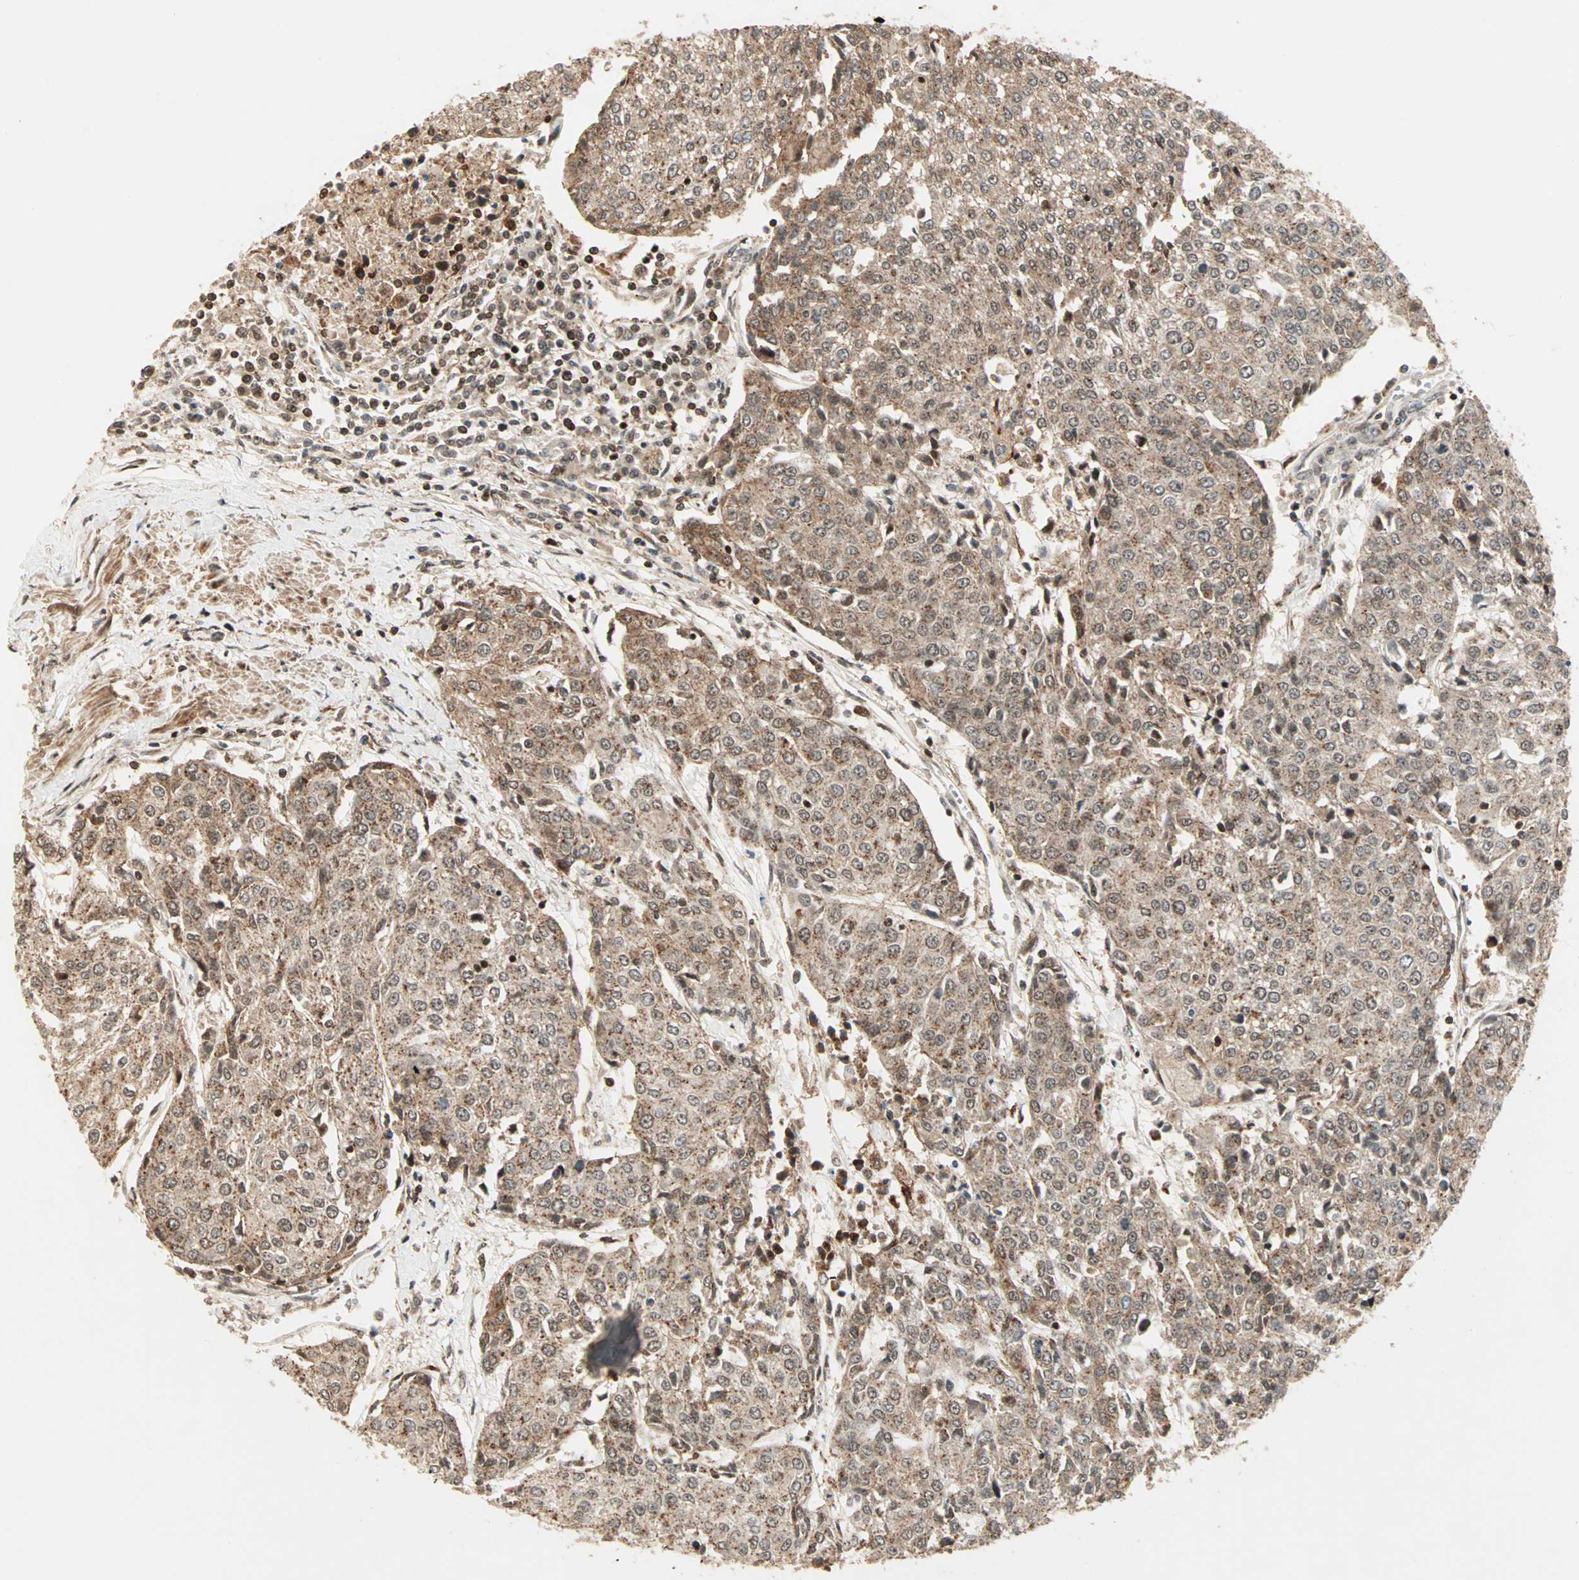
{"staining": {"intensity": "moderate", "quantity": ">75%", "location": "cytoplasmic/membranous,nuclear"}, "tissue": "urothelial cancer", "cell_type": "Tumor cells", "image_type": "cancer", "snomed": [{"axis": "morphology", "description": "Urothelial carcinoma, High grade"}, {"axis": "topography", "description": "Urinary bladder"}], "caption": "Human urothelial cancer stained with a protein marker displays moderate staining in tumor cells.", "gene": "ZBED9", "patient": {"sex": "female", "age": 85}}